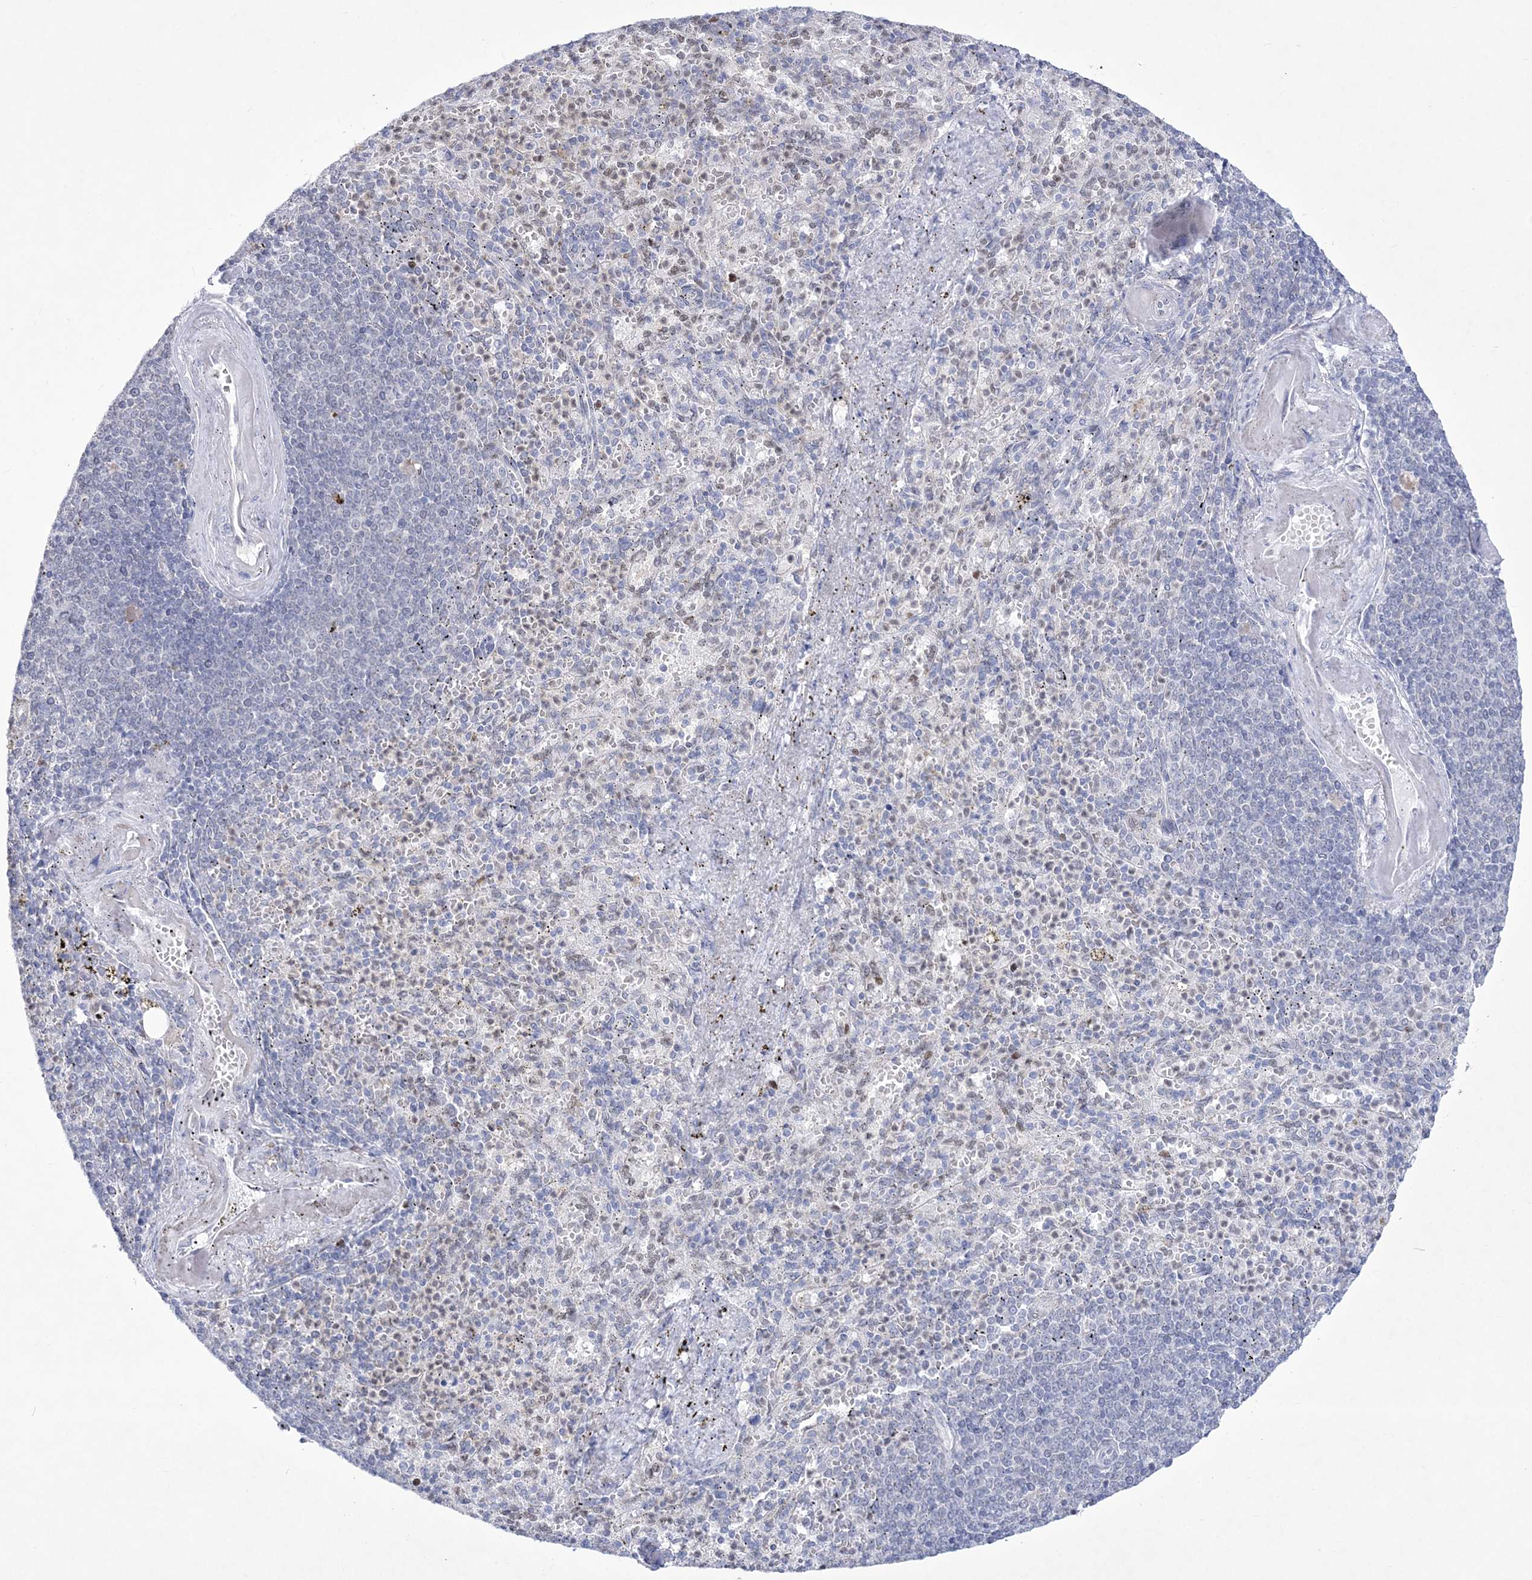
{"staining": {"intensity": "negative", "quantity": "none", "location": "none"}, "tissue": "spleen", "cell_type": "Cells in red pulp", "image_type": "normal", "snomed": [{"axis": "morphology", "description": "Normal tissue, NOS"}, {"axis": "topography", "description": "Spleen"}], "caption": "Cells in red pulp are negative for protein expression in unremarkable human spleen. (DAB immunohistochemistry (IHC) with hematoxylin counter stain).", "gene": "WDR27", "patient": {"sex": "female", "age": 74}}